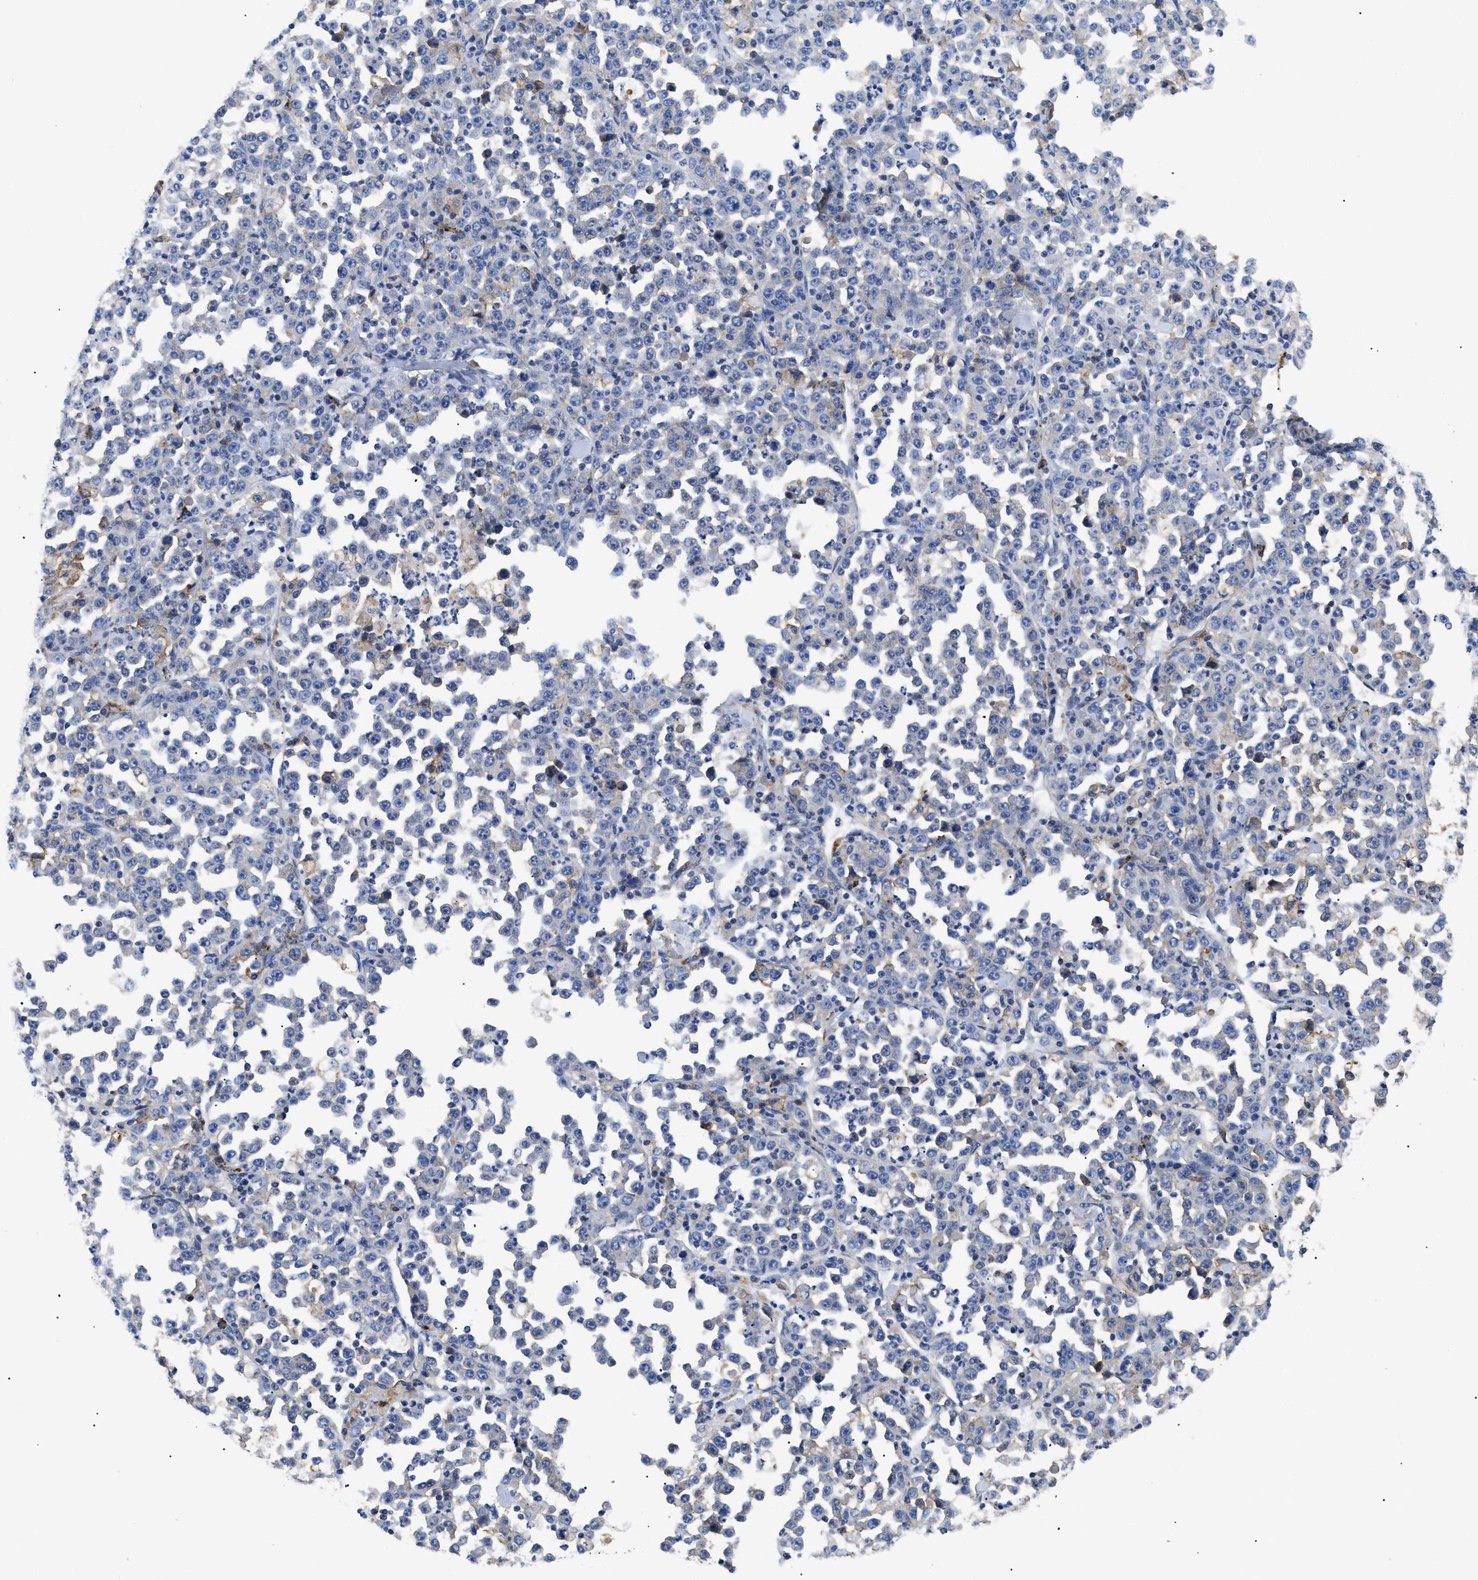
{"staining": {"intensity": "negative", "quantity": "none", "location": "none"}, "tissue": "stomach cancer", "cell_type": "Tumor cells", "image_type": "cancer", "snomed": [{"axis": "morphology", "description": "Normal tissue, NOS"}, {"axis": "morphology", "description": "Adenocarcinoma, NOS"}, {"axis": "topography", "description": "Stomach, upper"}, {"axis": "topography", "description": "Stomach"}], "caption": "Tumor cells show no significant protein staining in stomach cancer. (Immunohistochemistry, brightfield microscopy, high magnification).", "gene": "HLA-DPA1", "patient": {"sex": "male", "age": 59}}